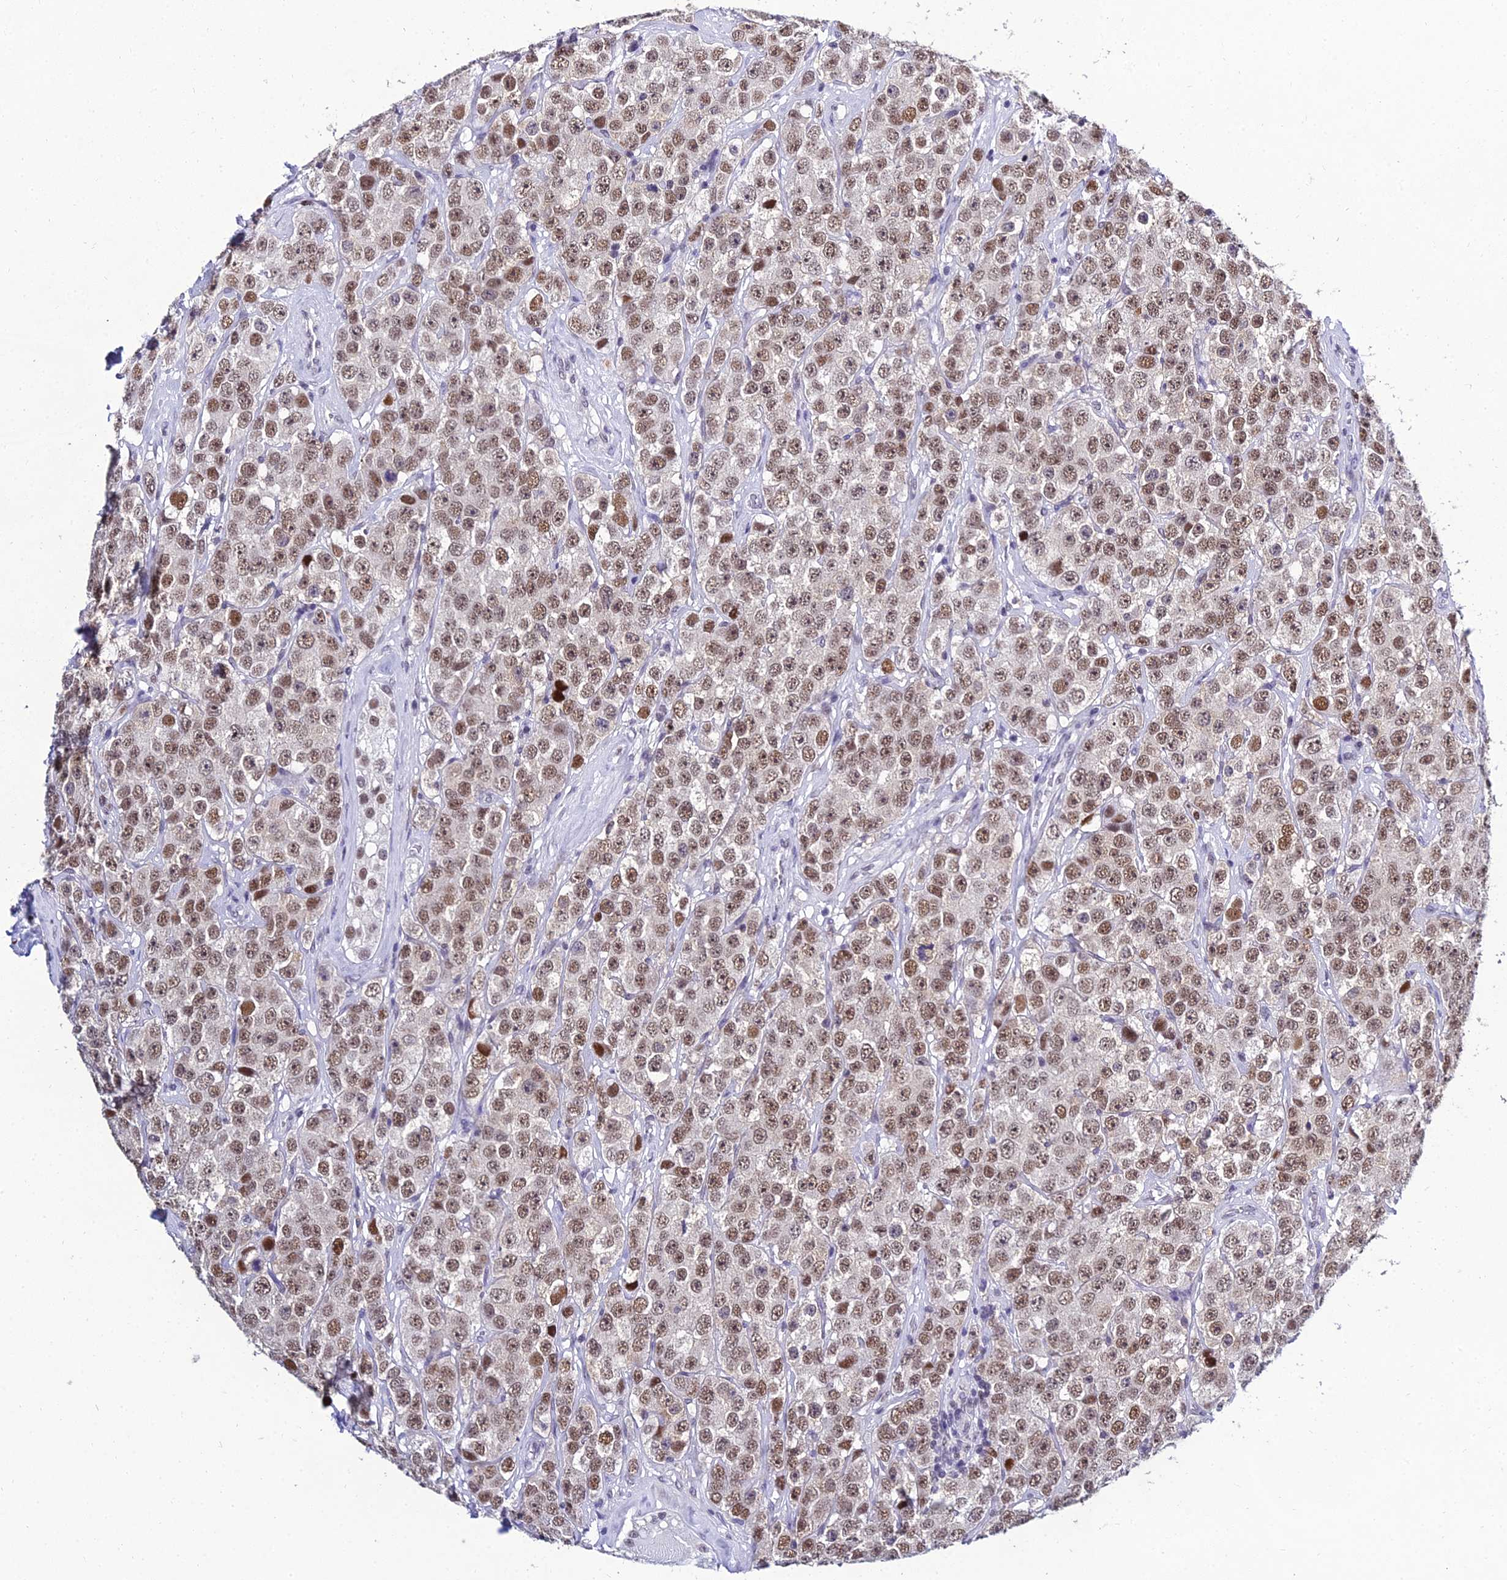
{"staining": {"intensity": "moderate", "quantity": ">75%", "location": "nuclear"}, "tissue": "testis cancer", "cell_type": "Tumor cells", "image_type": "cancer", "snomed": [{"axis": "morphology", "description": "Seminoma, NOS"}, {"axis": "topography", "description": "Testis"}], "caption": "A medium amount of moderate nuclear staining is seen in approximately >75% of tumor cells in testis cancer tissue. (IHC, brightfield microscopy, high magnification).", "gene": "PPP4R2", "patient": {"sex": "male", "age": 28}}